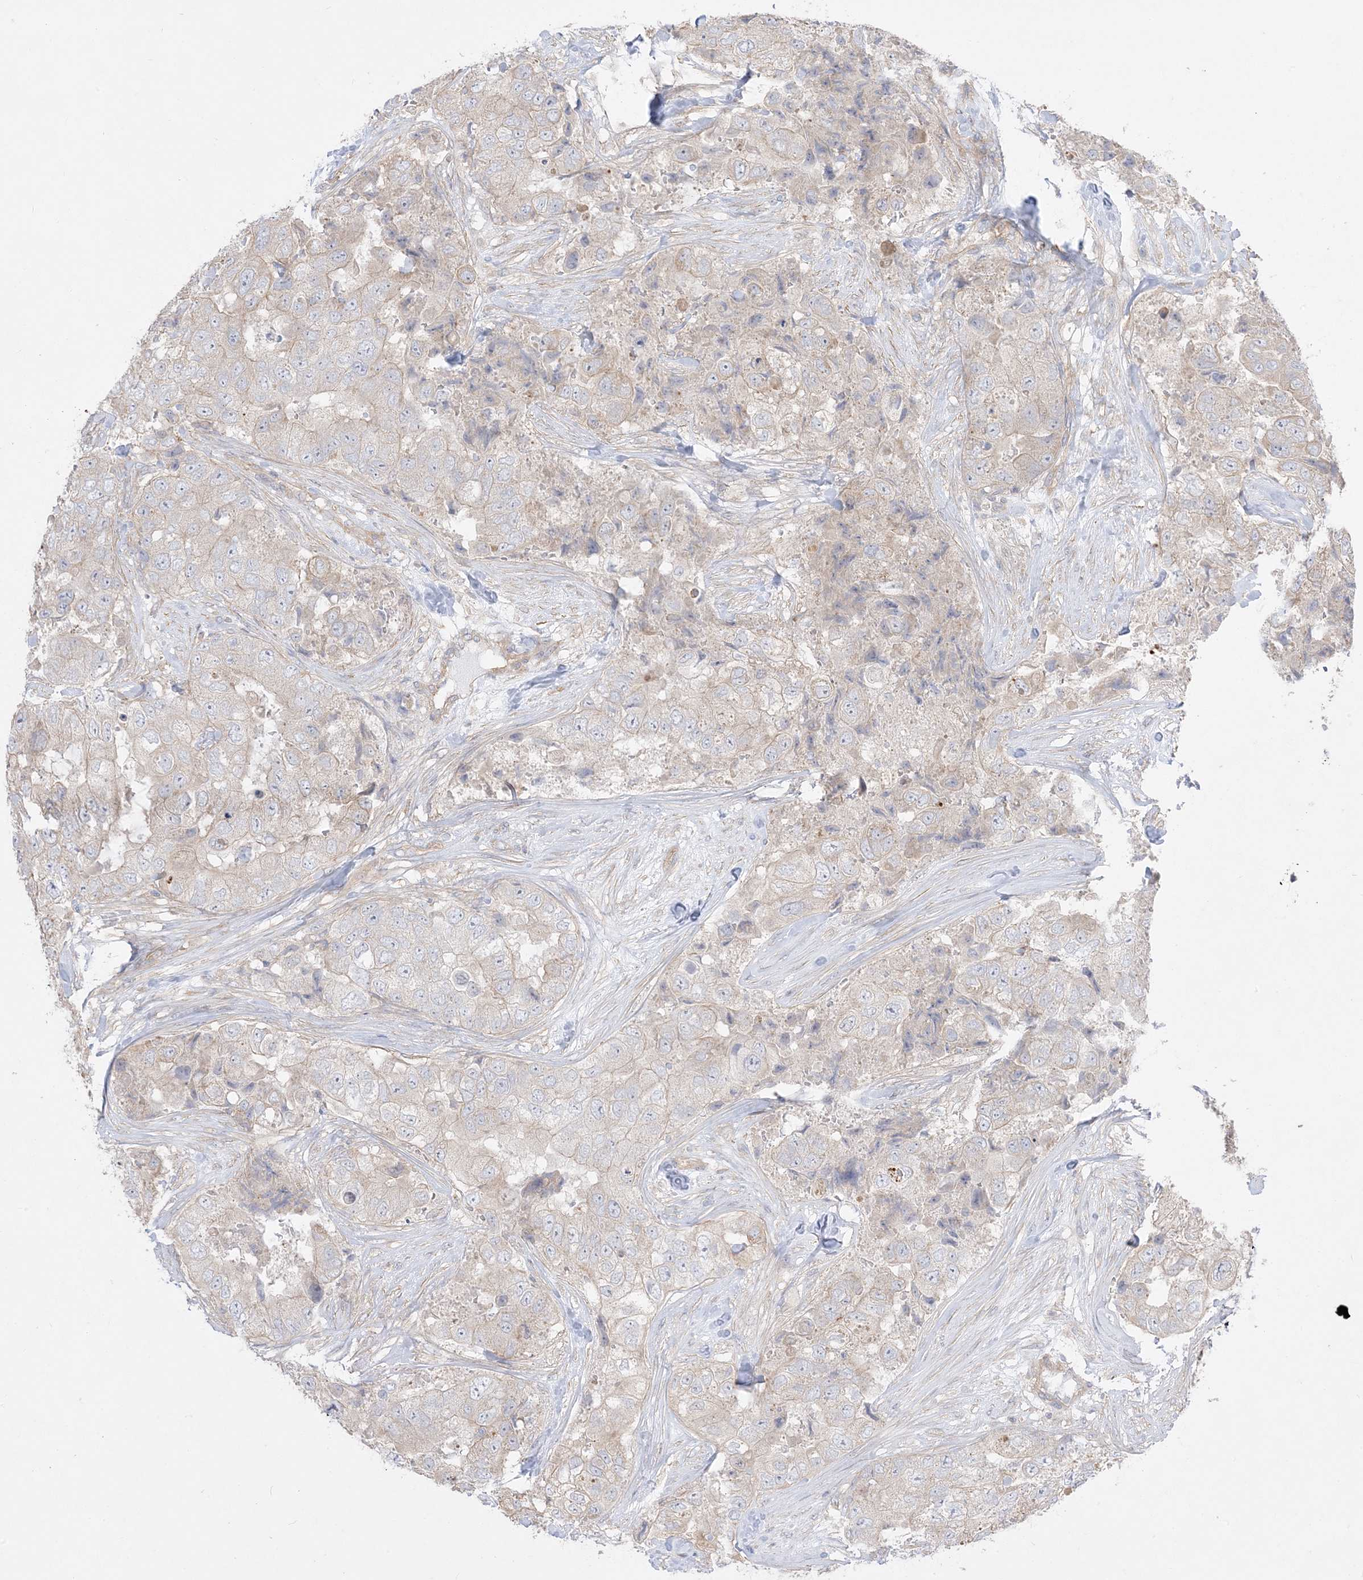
{"staining": {"intensity": "negative", "quantity": "none", "location": "none"}, "tissue": "breast cancer", "cell_type": "Tumor cells", "image_type": "cancer", "snomed": [{"axis": "morphology", "description": "Duct carcinoma"}, {"axis": "topography", "description": "Breast"}], "caption": "Human breast cancer (invasive ductal carcinoma) stained for a protein using immunohistochemistry reveals no expression in tumor cells.", "gene": "ARHGEF9", "patient": {"sex": "female", "age": 62}}